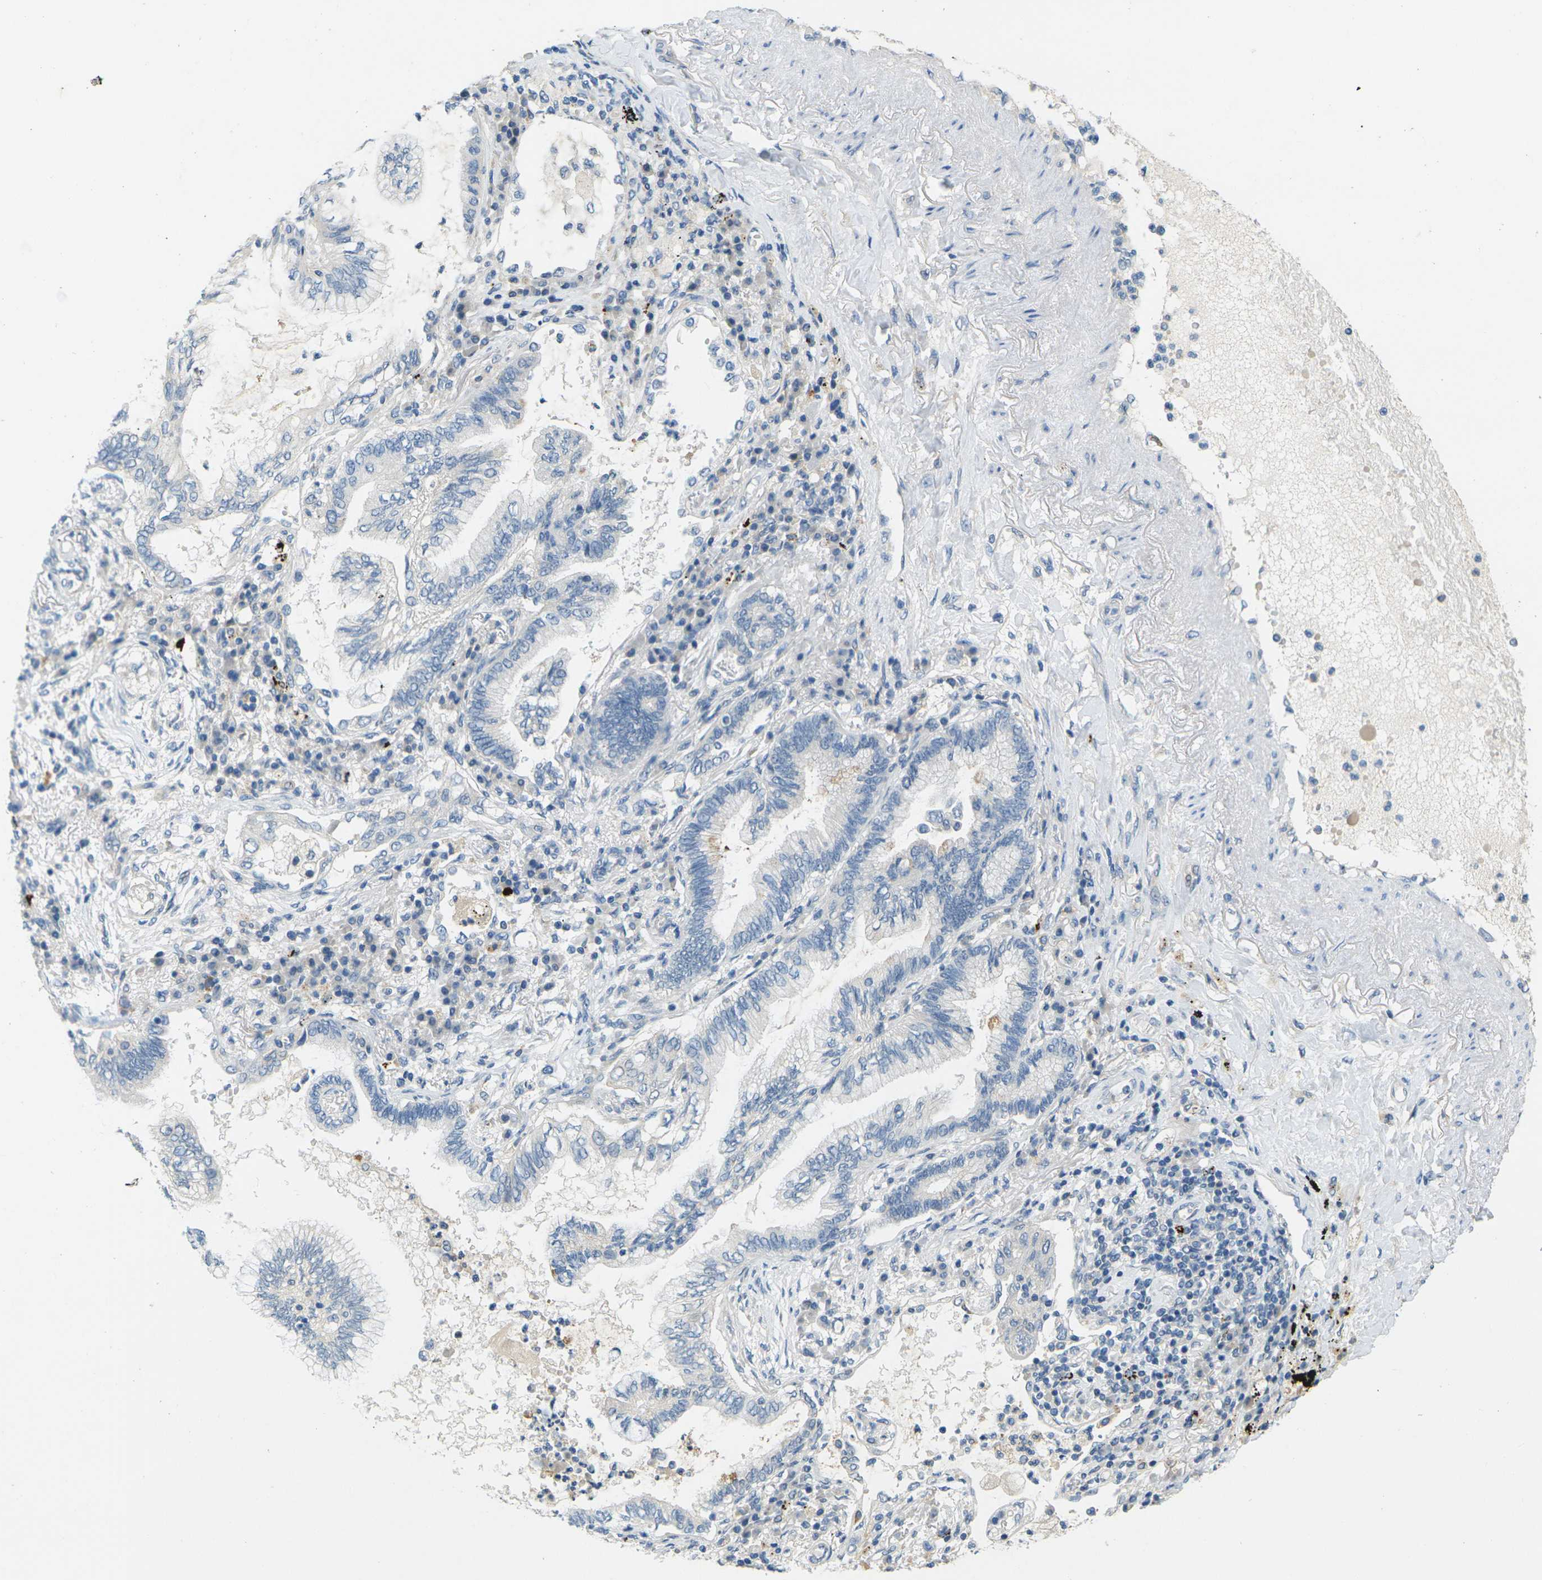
{"staining": {"intensity": "negative", "quantity": "none", "location": "none"}, "tissue": "lung cancer", "cell_type": "Tumor cells", "image_type": "cancer", "snomed": [{"axis": "morphology", "description": "Normal tissue, NOS"}, {"axis": "morphology", "description": "Adenocarcinoma, NOS"}, {"axis": "topography", "description": "Bronchus"}, {"axis": "topography", "description": "Lung"}], "caption": "Immunohistochemical staining of human lung adenocarcinoma demonstrates no significant positivity in tumor cells. (DAB (3,3'-diaminobenzidine) immunohistochemistry visualized using brightfield microscopy, high magnification).", "gene": "CYP2C8", "patient": {"sex": "female", "age": 70}}